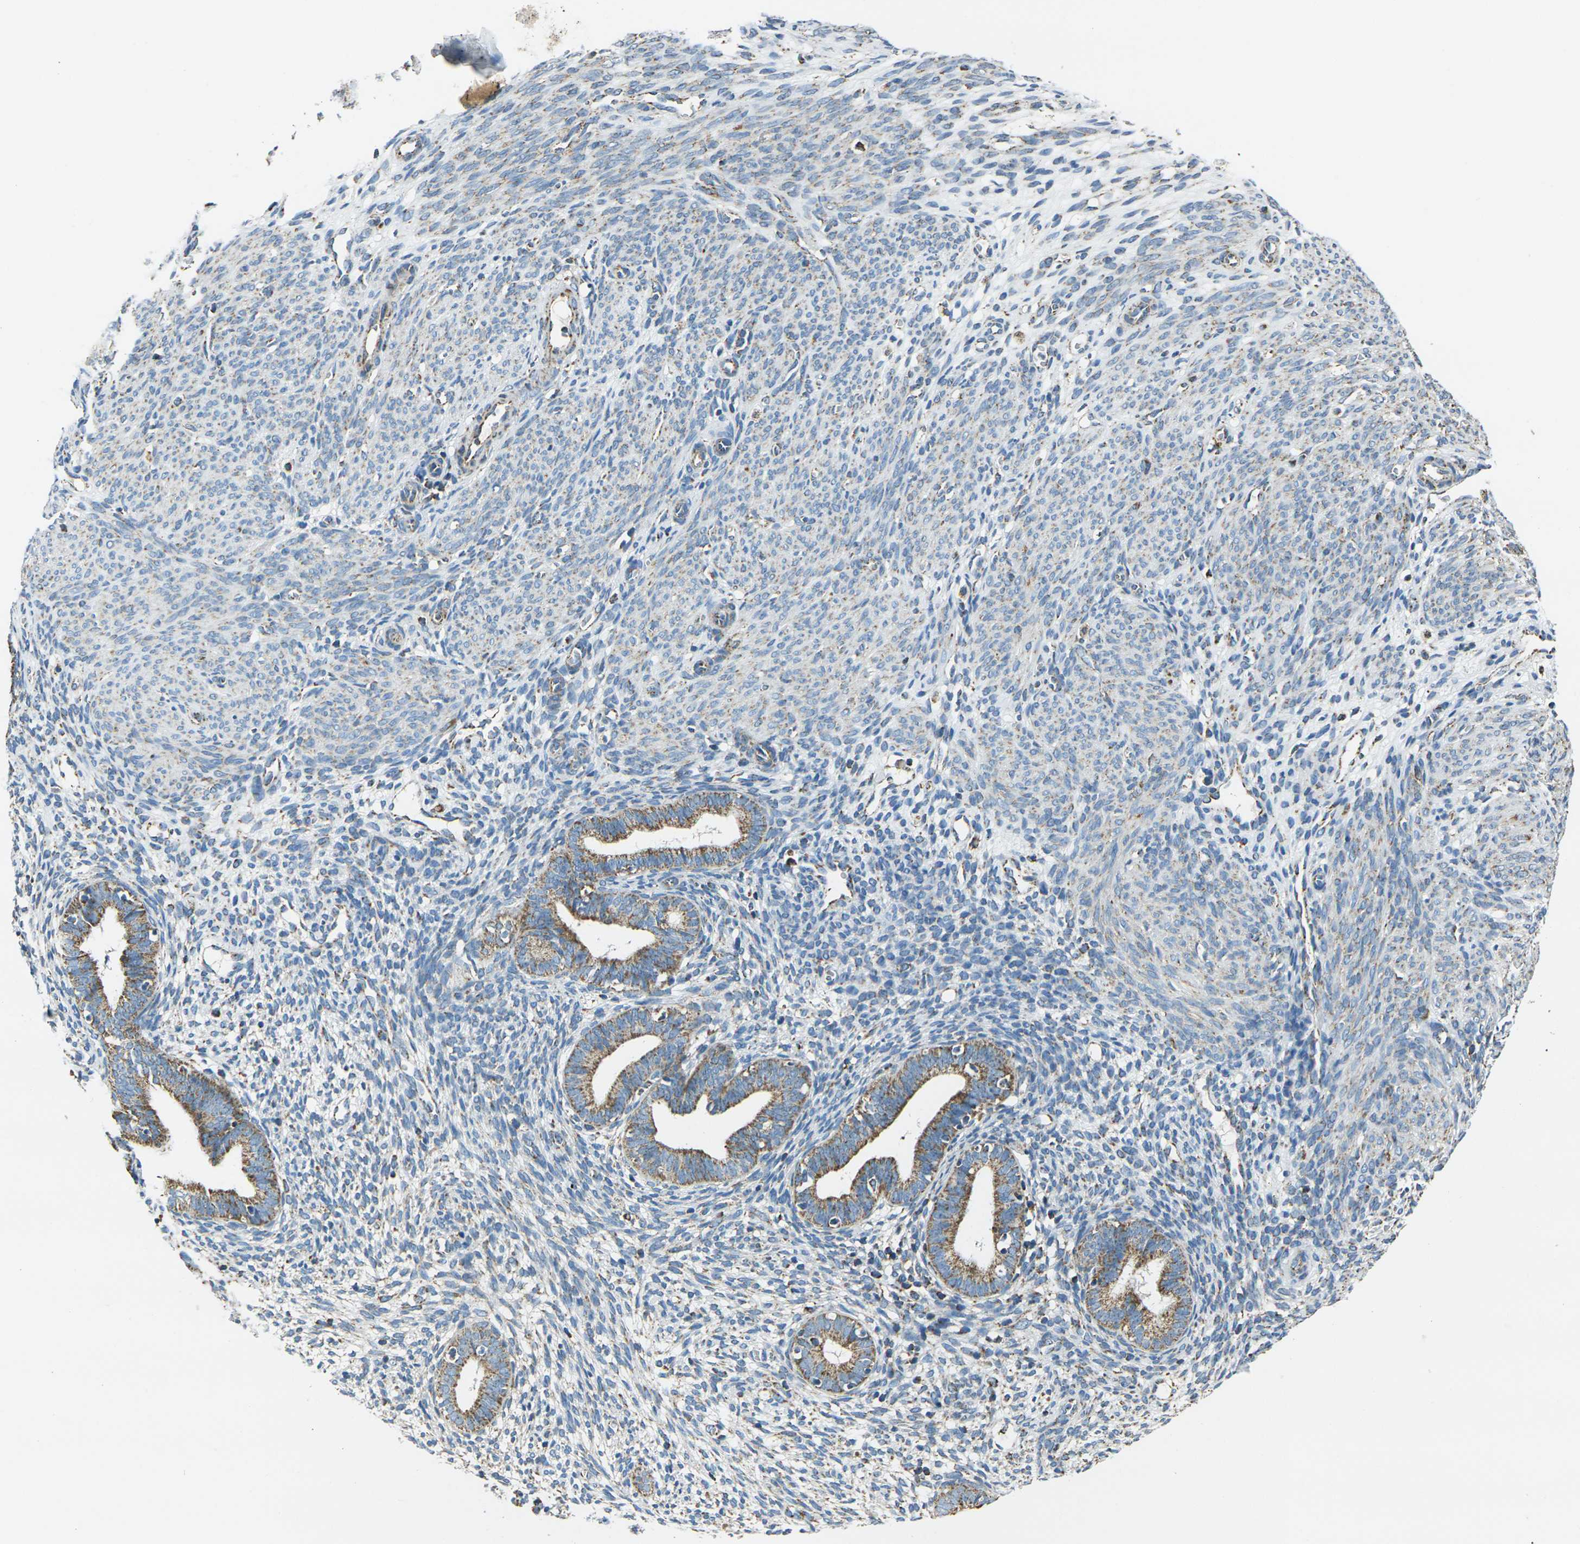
{"staining": {"intensity": "negative", "quantity": "none", "location": "none"}, "tissue": "endometrium", "cell_type": "Cells in endometrial stroma", "image_type": "normal", "snomed": [{"axis": "morphology", "description": "Normal tissue, NOS"}, {"axis": "morphology", "description": "Adenocarcinoma, NOS"}, {"axis": "topography", "description": "Endometrium"}, {"axis": "topography", "description": "Ovary"}], "caption": "This is a histopathology image of immunohistochemistry staining of unremarkable endometrium, which shows no staining in cells in endometrial stroma. (DAB (3,3'-diaminobenzidine) IHC with hematoxylin counter stain).", "gene": "IRF3", "patient": {"sex": "female", "age": 68}}